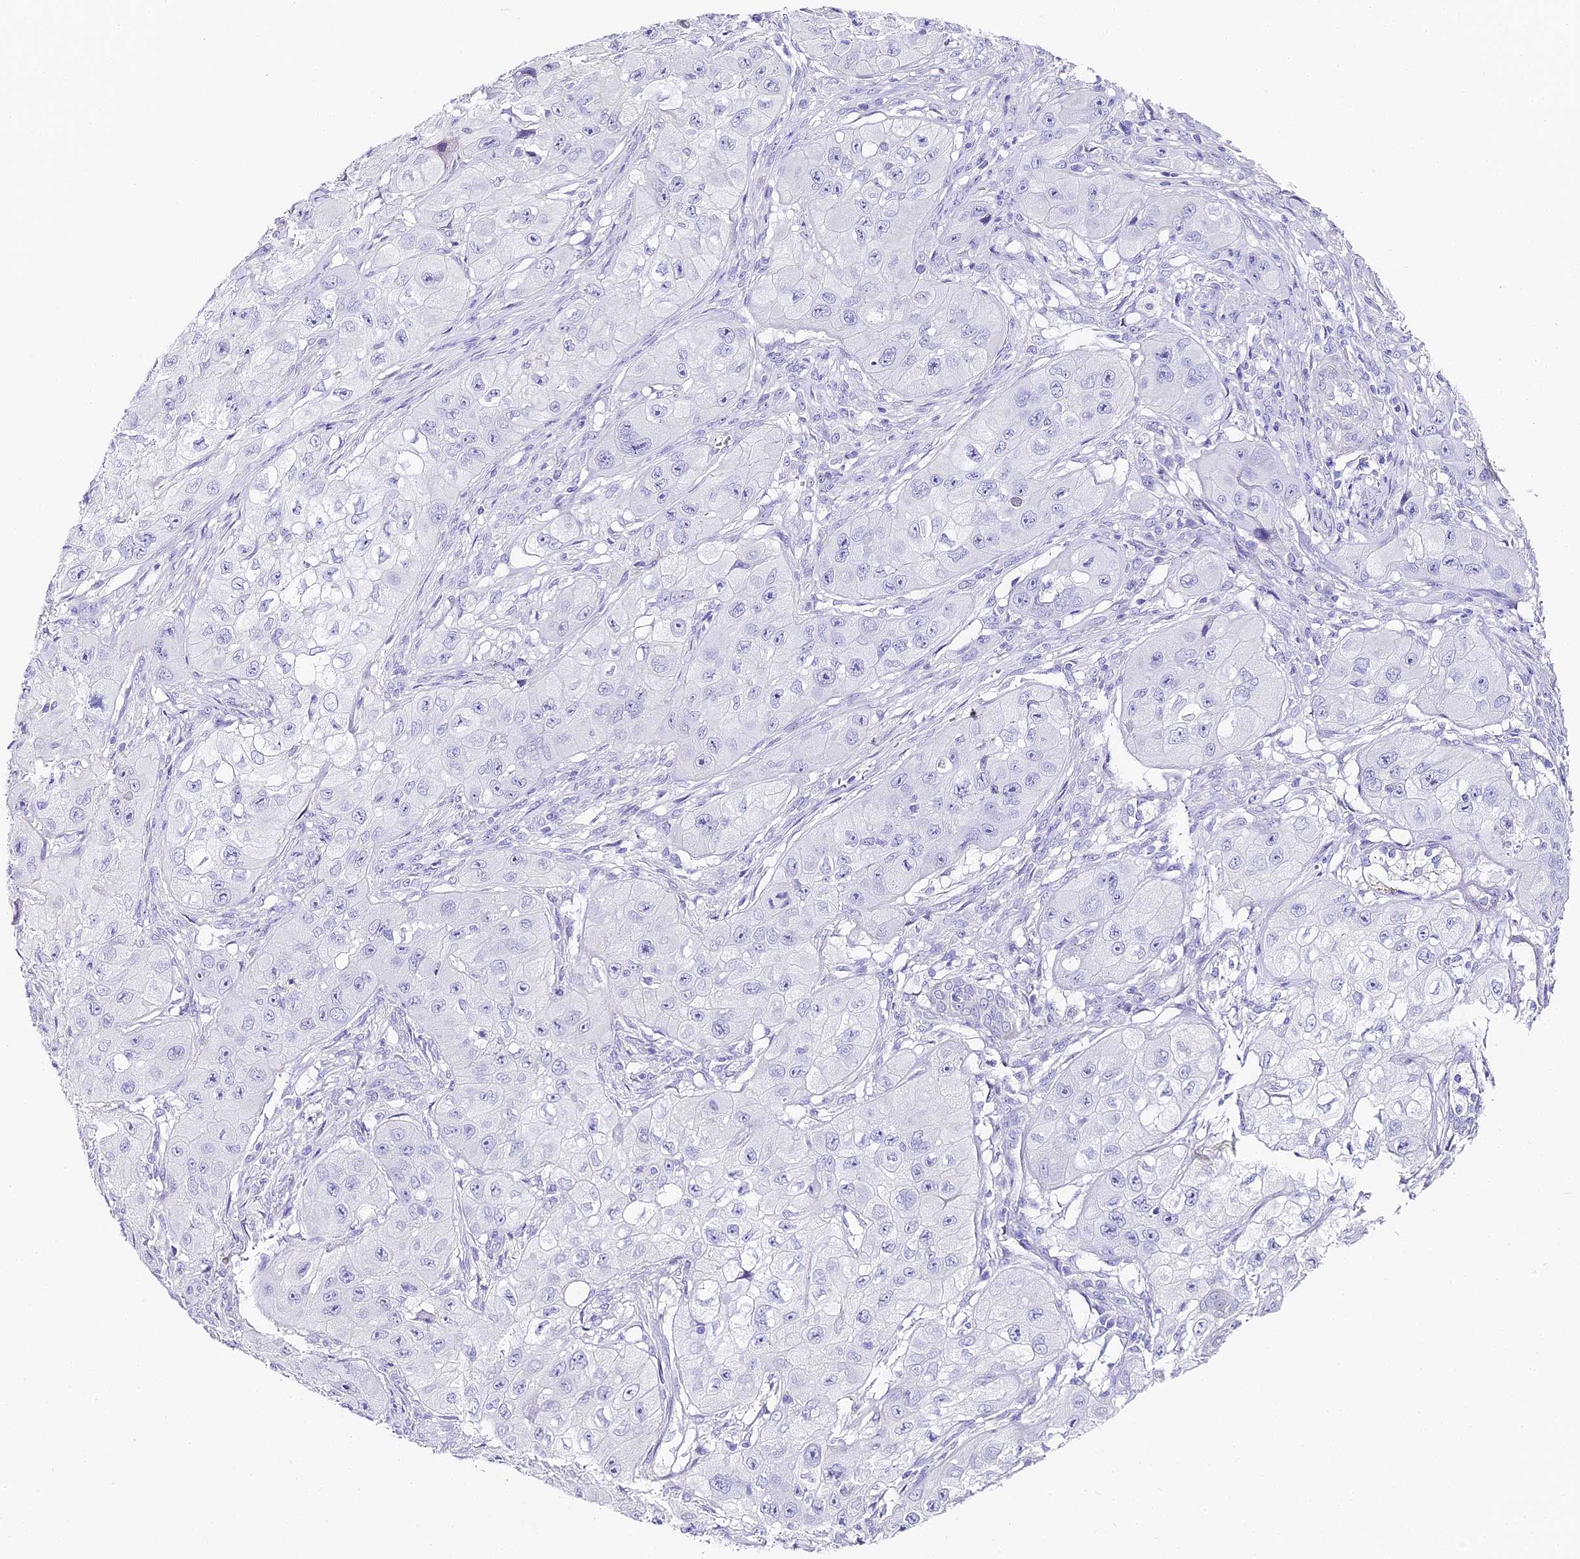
{"staining": {"intensity": "negative", "quantity": "none", "location": "none"}, "tissue": "skin cancer", "cell_type": "Tumor cells", "image_type": "cancer", "snomed": [{"axis": "morphology", "description": "Squamous cell carcinoma, NOS"}, {"axis": "topography", "description": "Skin"}, {"axis": "topography", "description": "Subcutis"}], "caption": "Immunohistochemistry of human skin cancer displays no staining in tumor cells.", "gene": "ABHD14A-ACY1", "patient": {"sex": "male", "age": 73}}